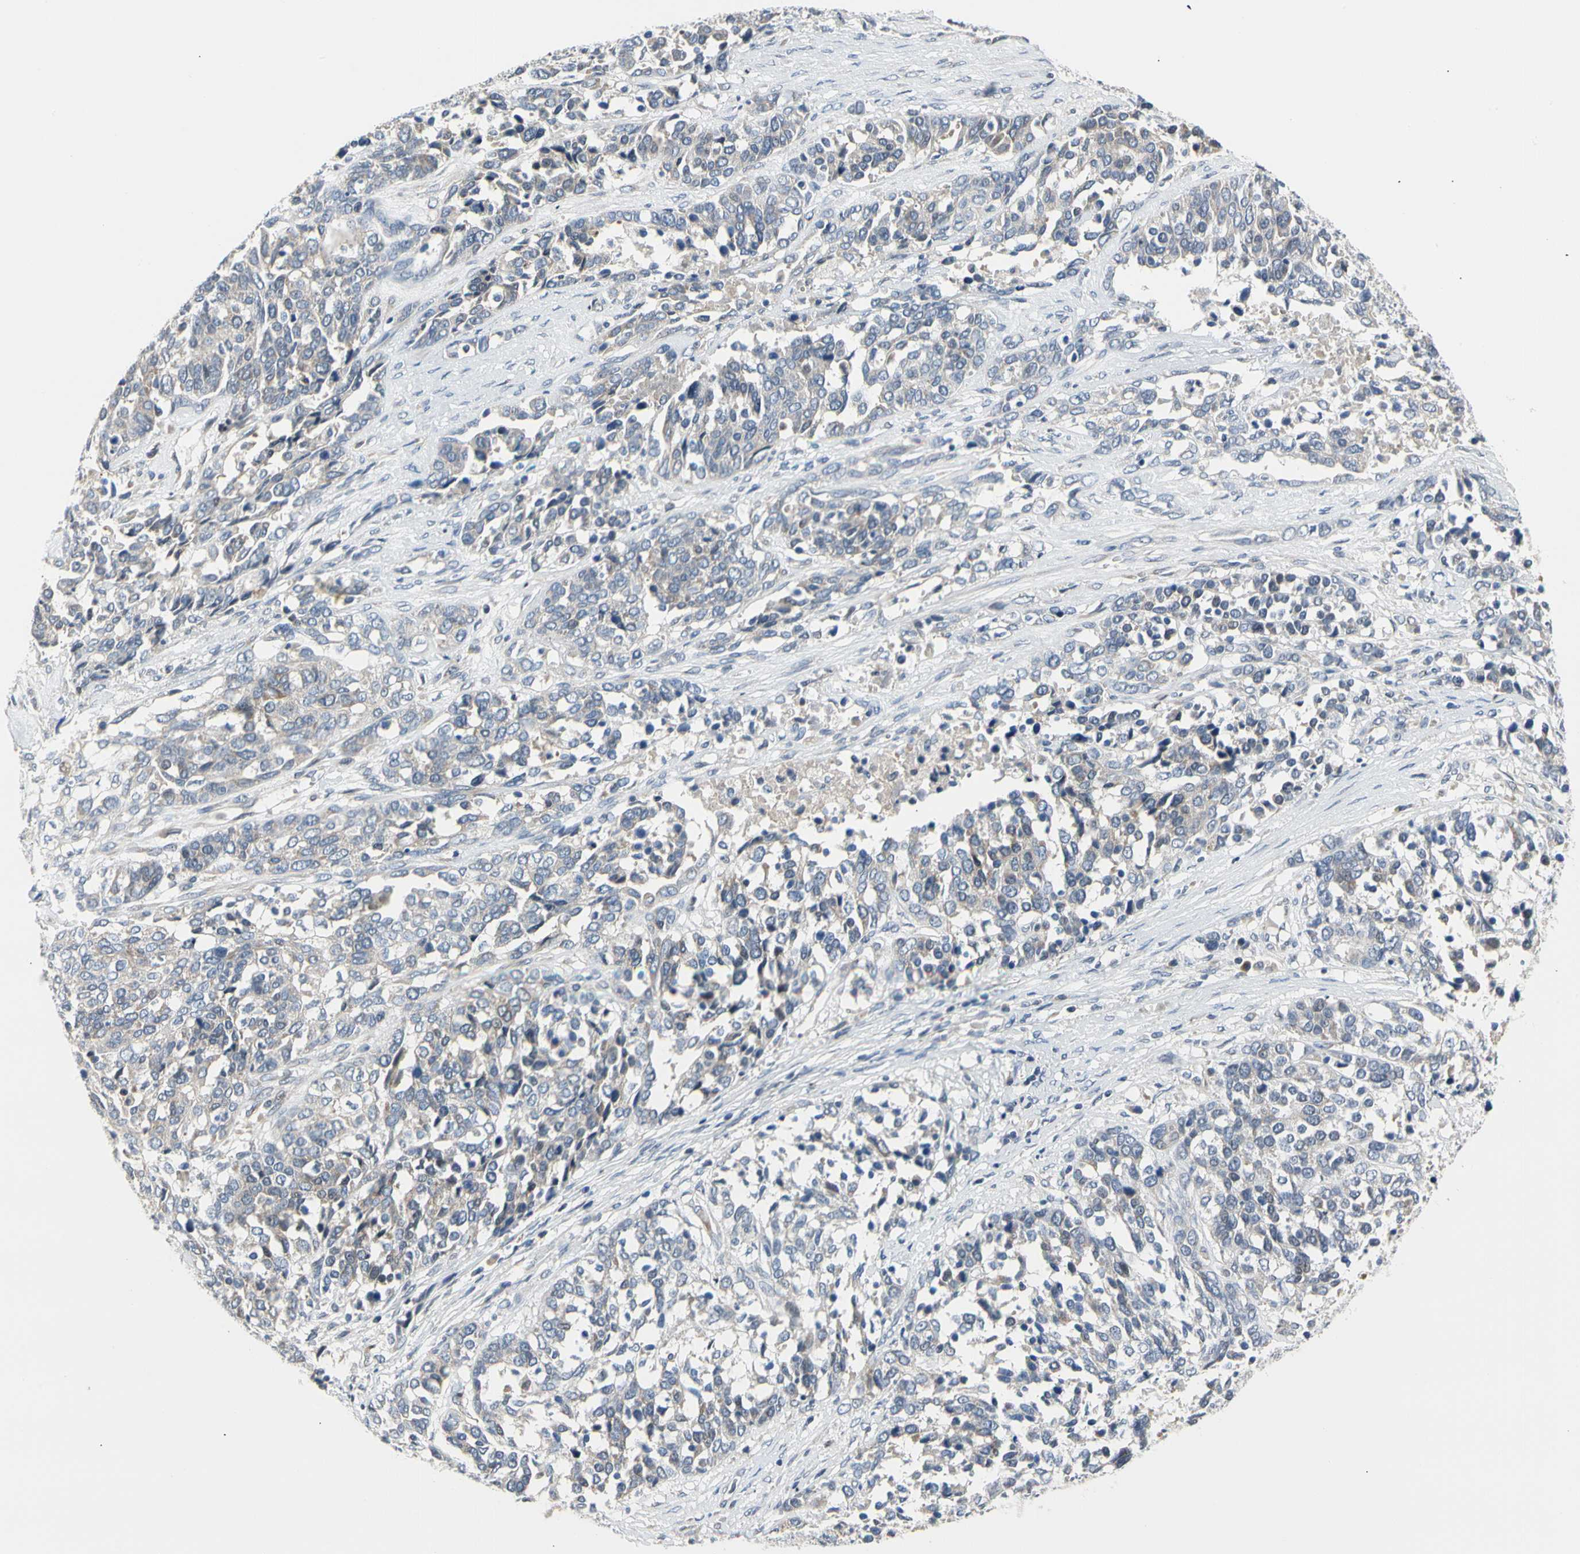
{"staining": {"intensity": "negative", "quantity": "none", "location": "none"}, "tissue": "ovarian cancer", "cell_type": "Tumor cells", "image_type": "cancer", "snomed": [{"axis": "morphology", "description": "Cystadenocarcinoma, serous, NOS"}, {"axis": "topography", "description": "Ovary"}], "caption": "Tumor cells show no significant staining in ovarian cancer.", "gene": "NFASC", "patient": {"sex": "female", "age": 44}}